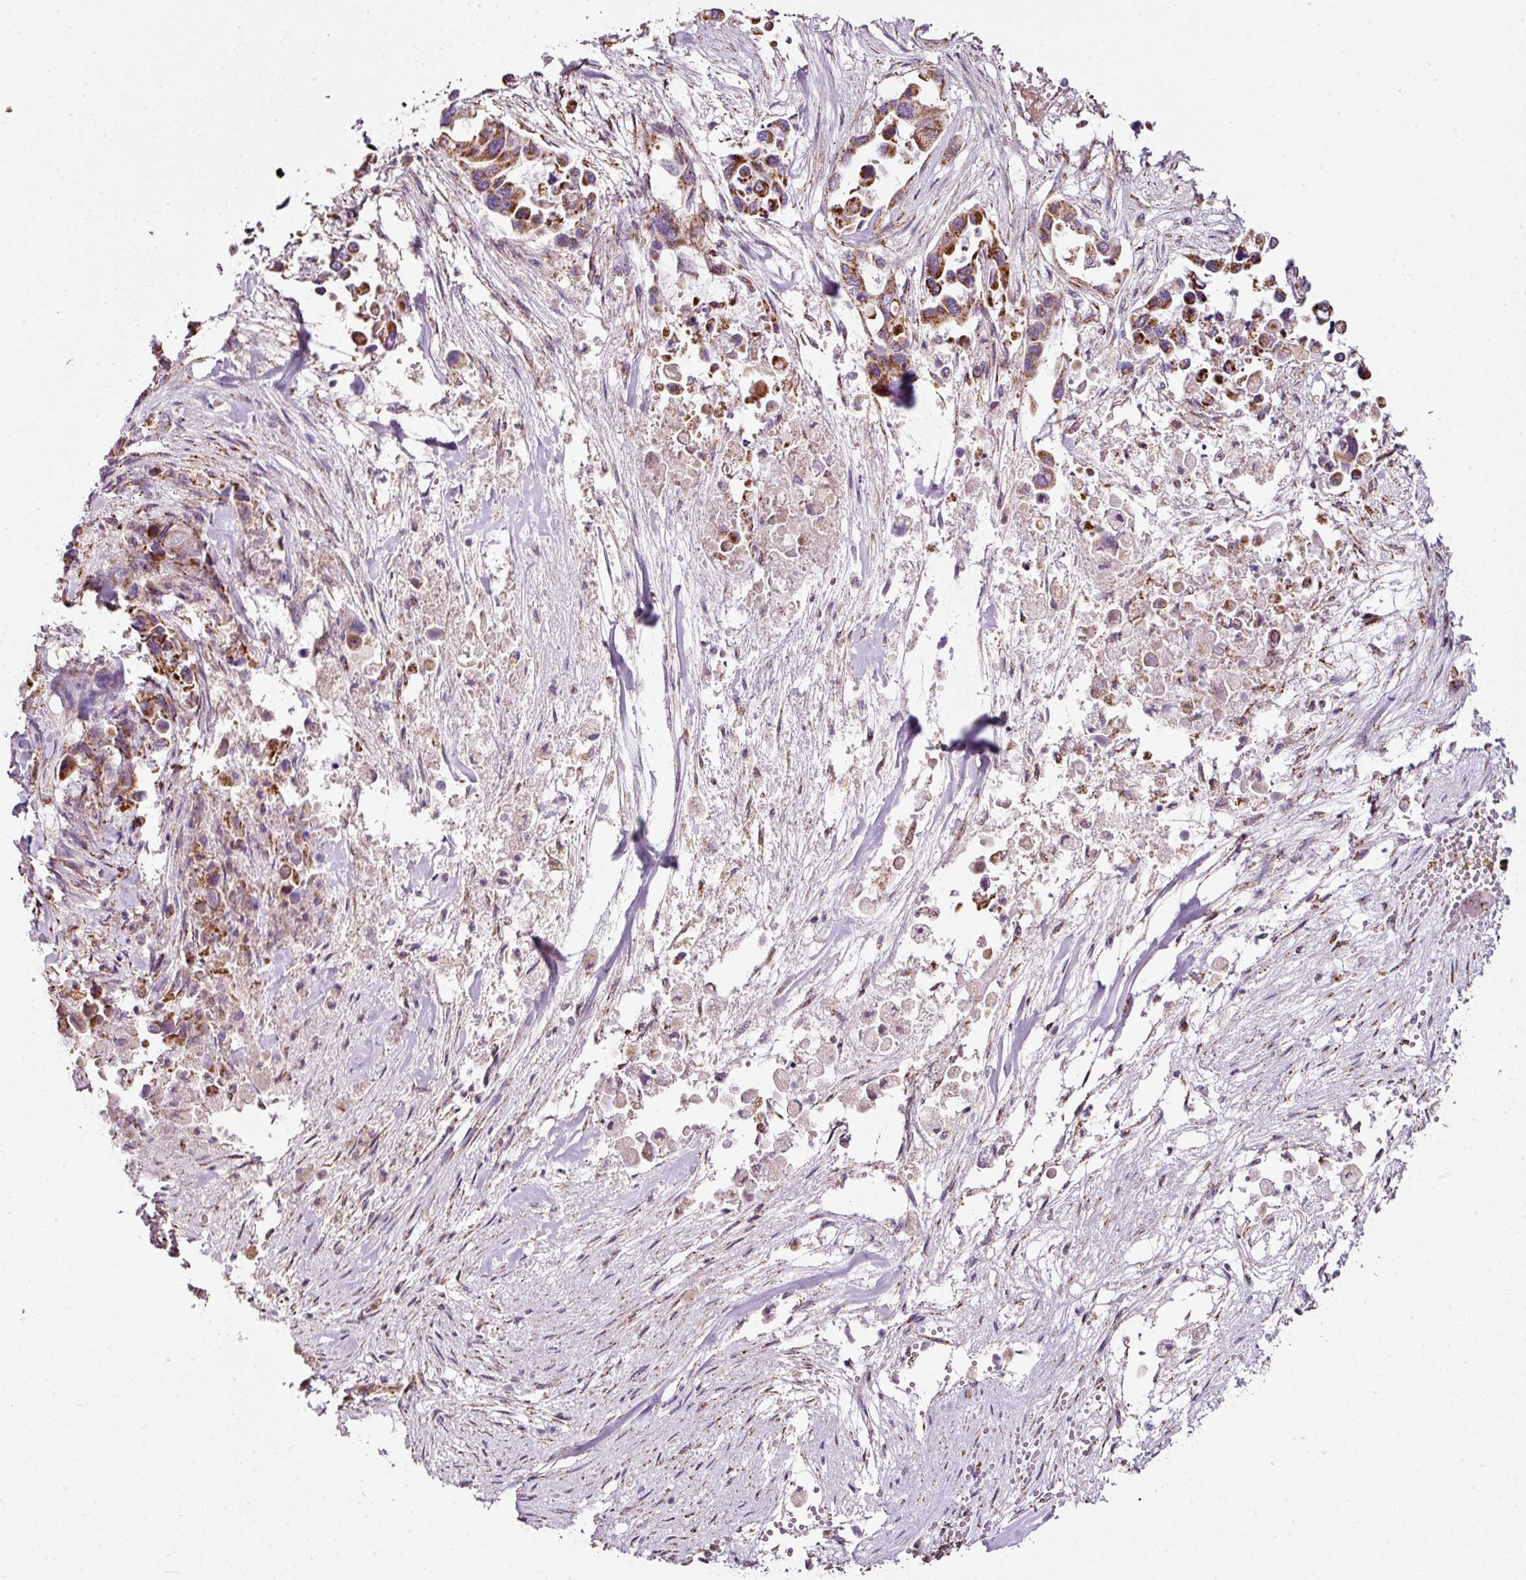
{"staining": {"intensity": "moderate", "quantity": ">75%", "location": "cytoplasmic/membranous"}, "tissue": "pancreatic cancer", "cell_type": "Tumor cells", "image_type": "cancer", "snomed": [{"axis": "morphology", "description": "Adenocarcinoma, NOS"}, {"axis": "topography", "description": "Pancreas"}], "caption": "High-power microscopy captured an immunohistochemistry micrograph of adenocarcinoma (pancreatic), revealing moderate cytoplasmic/membranous expression in about >75% of tumor cells.", "gene": "SDHA", "patient": {"sex": "male", "age": 92}}